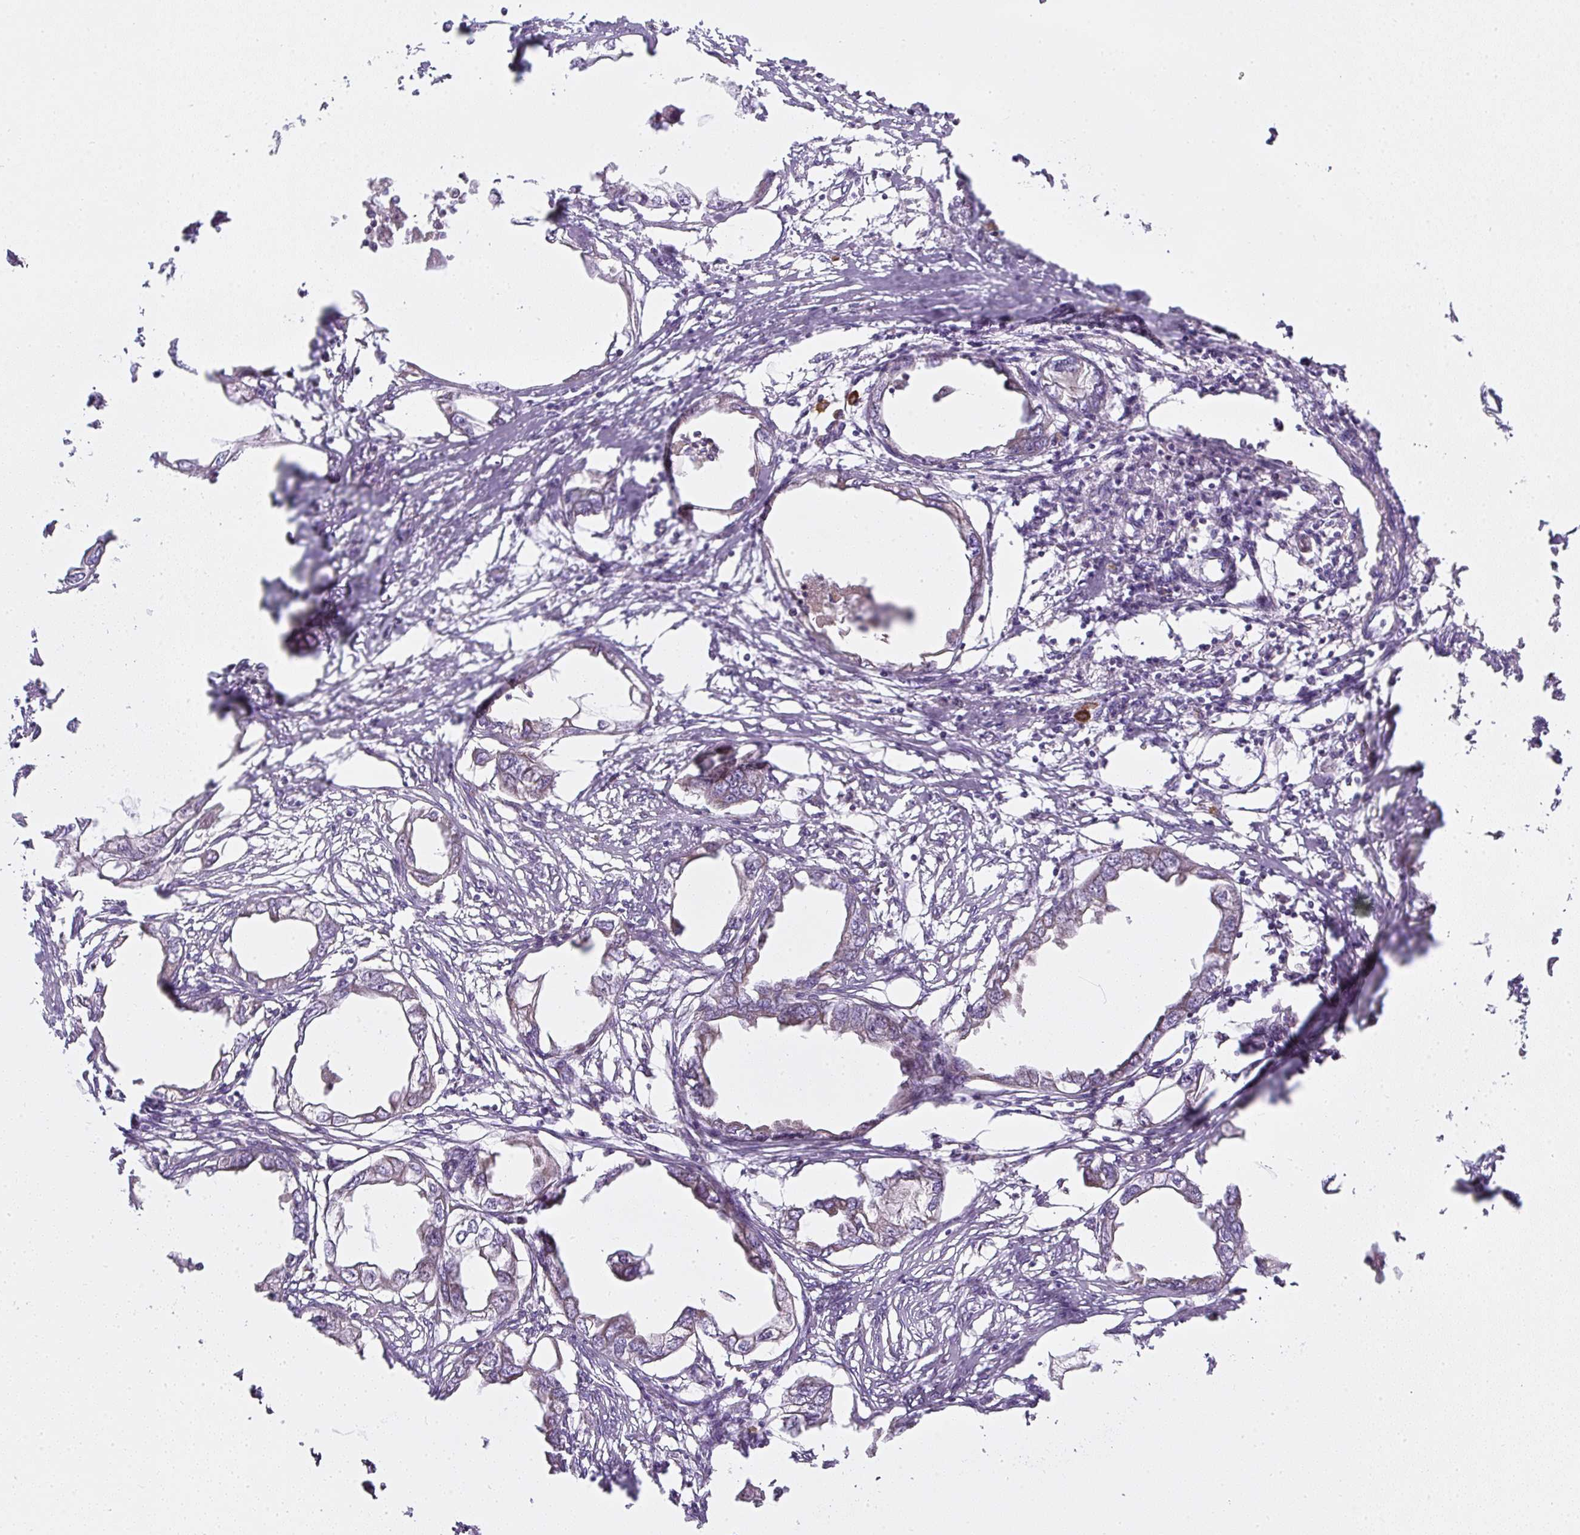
{"staining": {"intensity": "weak", "quantity": "<25%", "location": "cytoplasmic/membranous"}, "tissue": "endometrial cancer", "cell_type": "Tumor cells", "image_type": "cancer", "snomed": [{"axis": "morphology", "description": "Adenocarcinoma, NOS"}, {"axis": "morphology", "description": "Adenocarcinoma, metastatic, NOS"}, {"axis": "topography", "description": "Adipose tissue"}, {"axis": "topography", "description": "Endometrium"}], "caption": "Immunohistochemistry (IHC) histopathology image of endometrial cancer stained for a protein (brown), which displays no expression in tumor cells.", "gene": "MLX", "patient": {"sex": "female", "age": 67}}